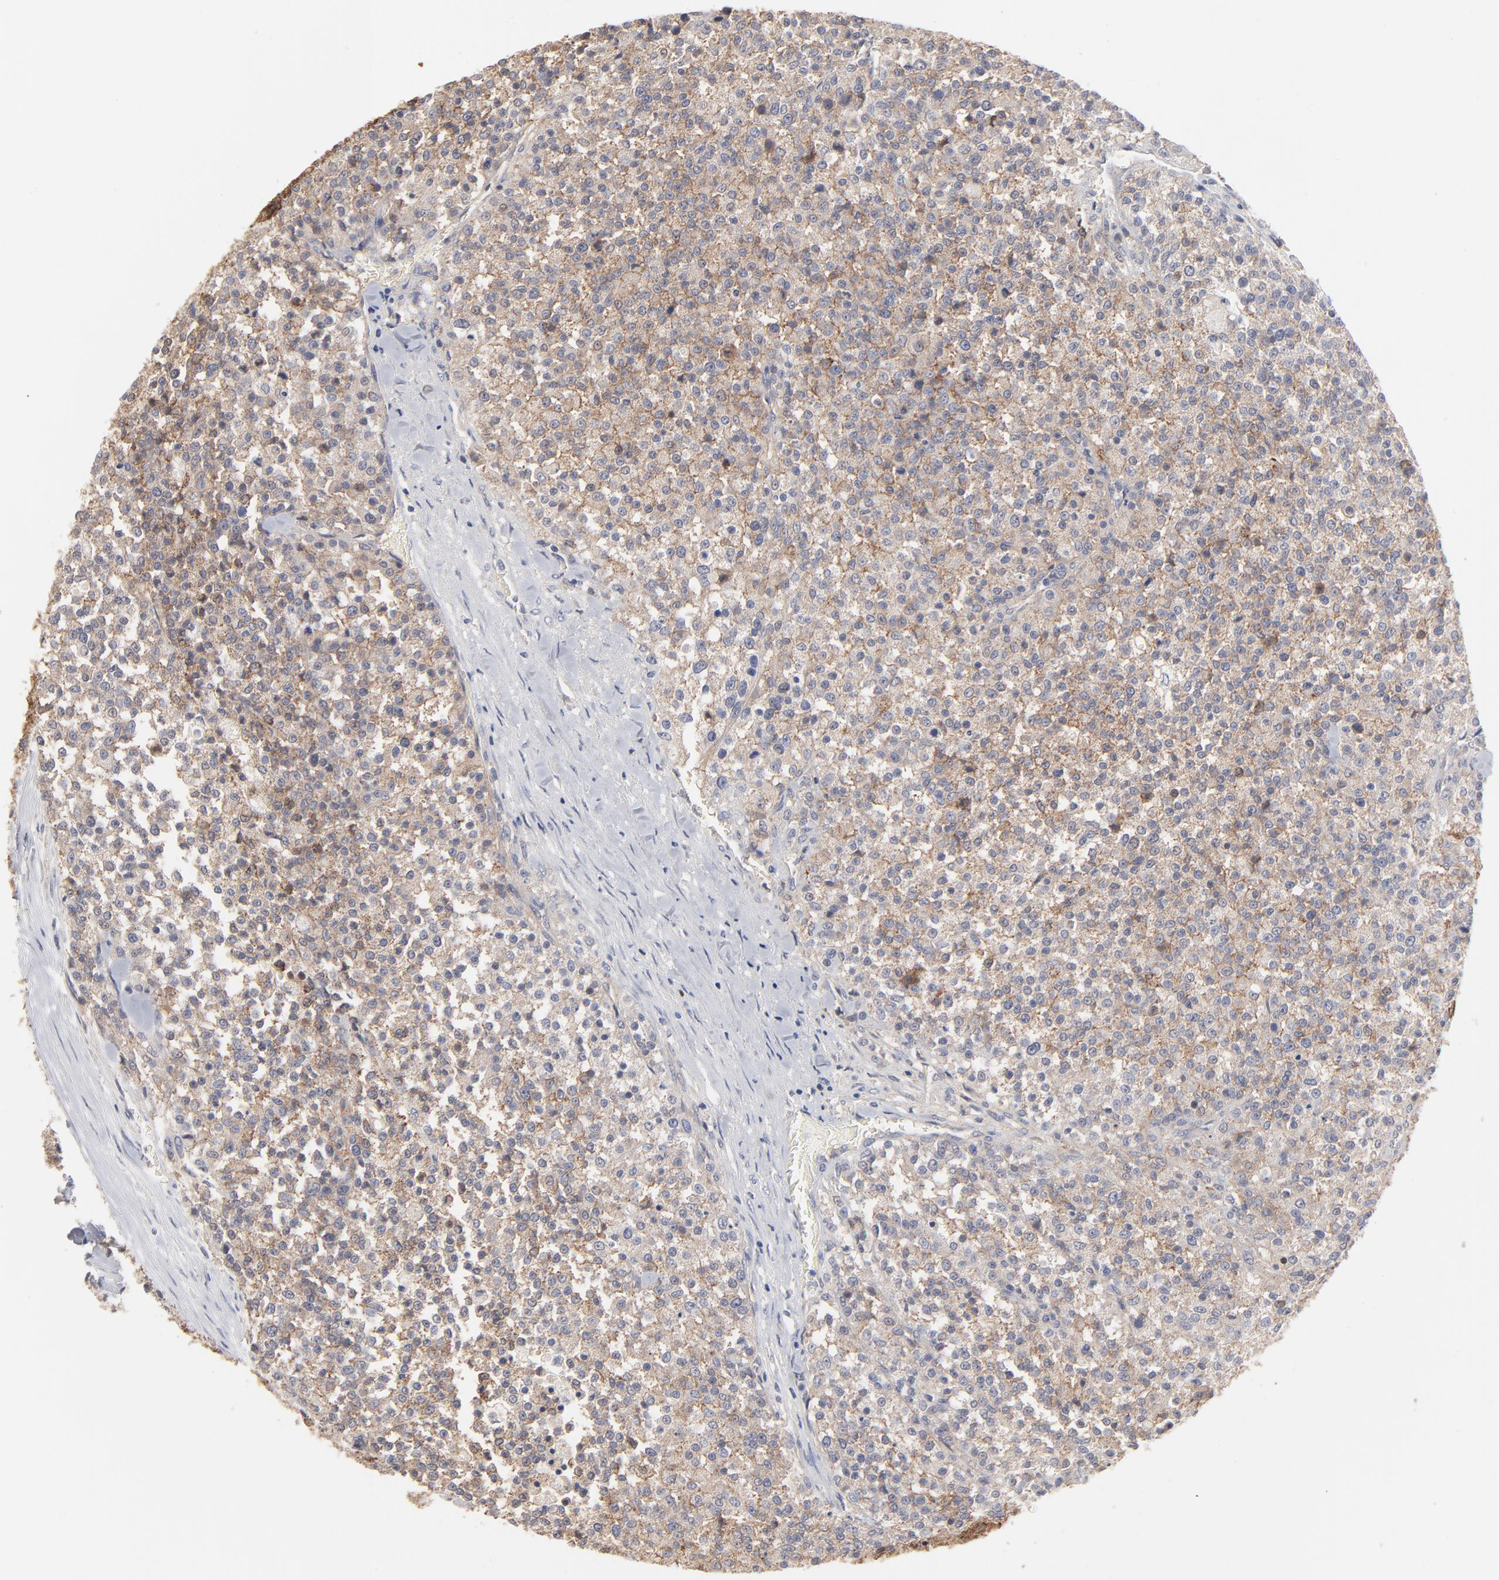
{"staining": {"intensity": "moderate", "quantity": ">75%", "location": "cytoplasmic/membranous"}, "tissue": "testis cancer", "cell_type": "Tumor cells", "image_type": "cancer", "snomed": [{"axis": "morphology", "description": "Seminoma, NOS"}, {"axis": "topography", "description": "Testis"}], "caption": "Immunohistochemistry of human seminoma (testis) shows medium levels of moderate cytoplasmic/membranous staining in approximately >75% of tumor cells.", "gene": "SLC16A1", "patient": {"sex": "male", "age": 59}}